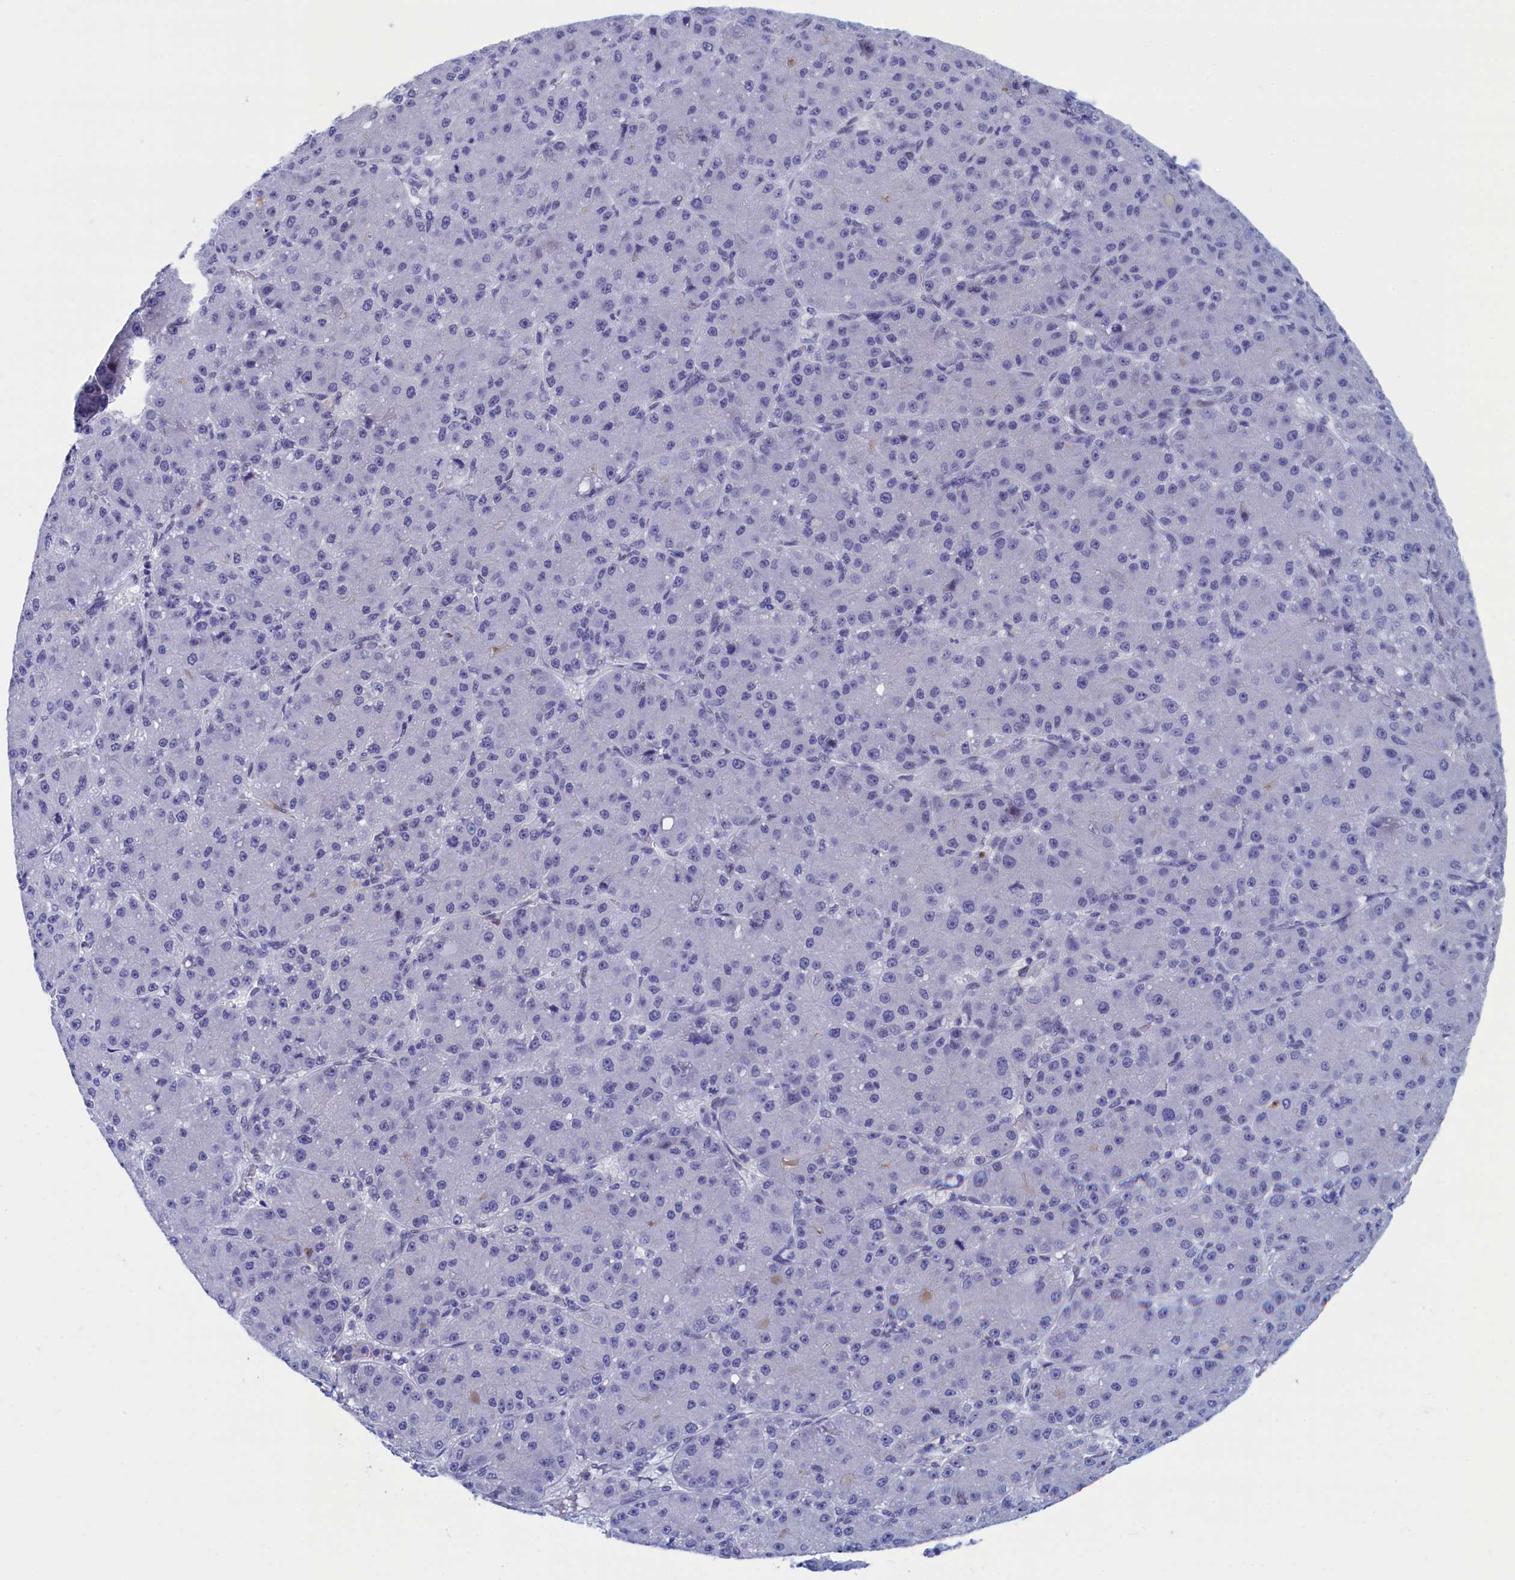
{"staining": {"intensity": "negative", "quantity": "none", "location": "none"}, "tissue": "liver cancer", "cell_type": "Tumor cells", "image_type": "cancer", "snomed": [{"axis": "morphology", "description": "Carcinoma, Hepatocellular, NOS"}, {"axis": "topography", "description": "Liver"}], "caption": "Immunohistochemistry (IHC) histopathology image of liver cancer (hepatocellular carcinoma) stained for a protein (brown), which shows no expression in tumor cells. (IHC, brightfield microscopy, high magnification).", "gene": "WDR83", "patient": {"sex": "male", "age": 67}}